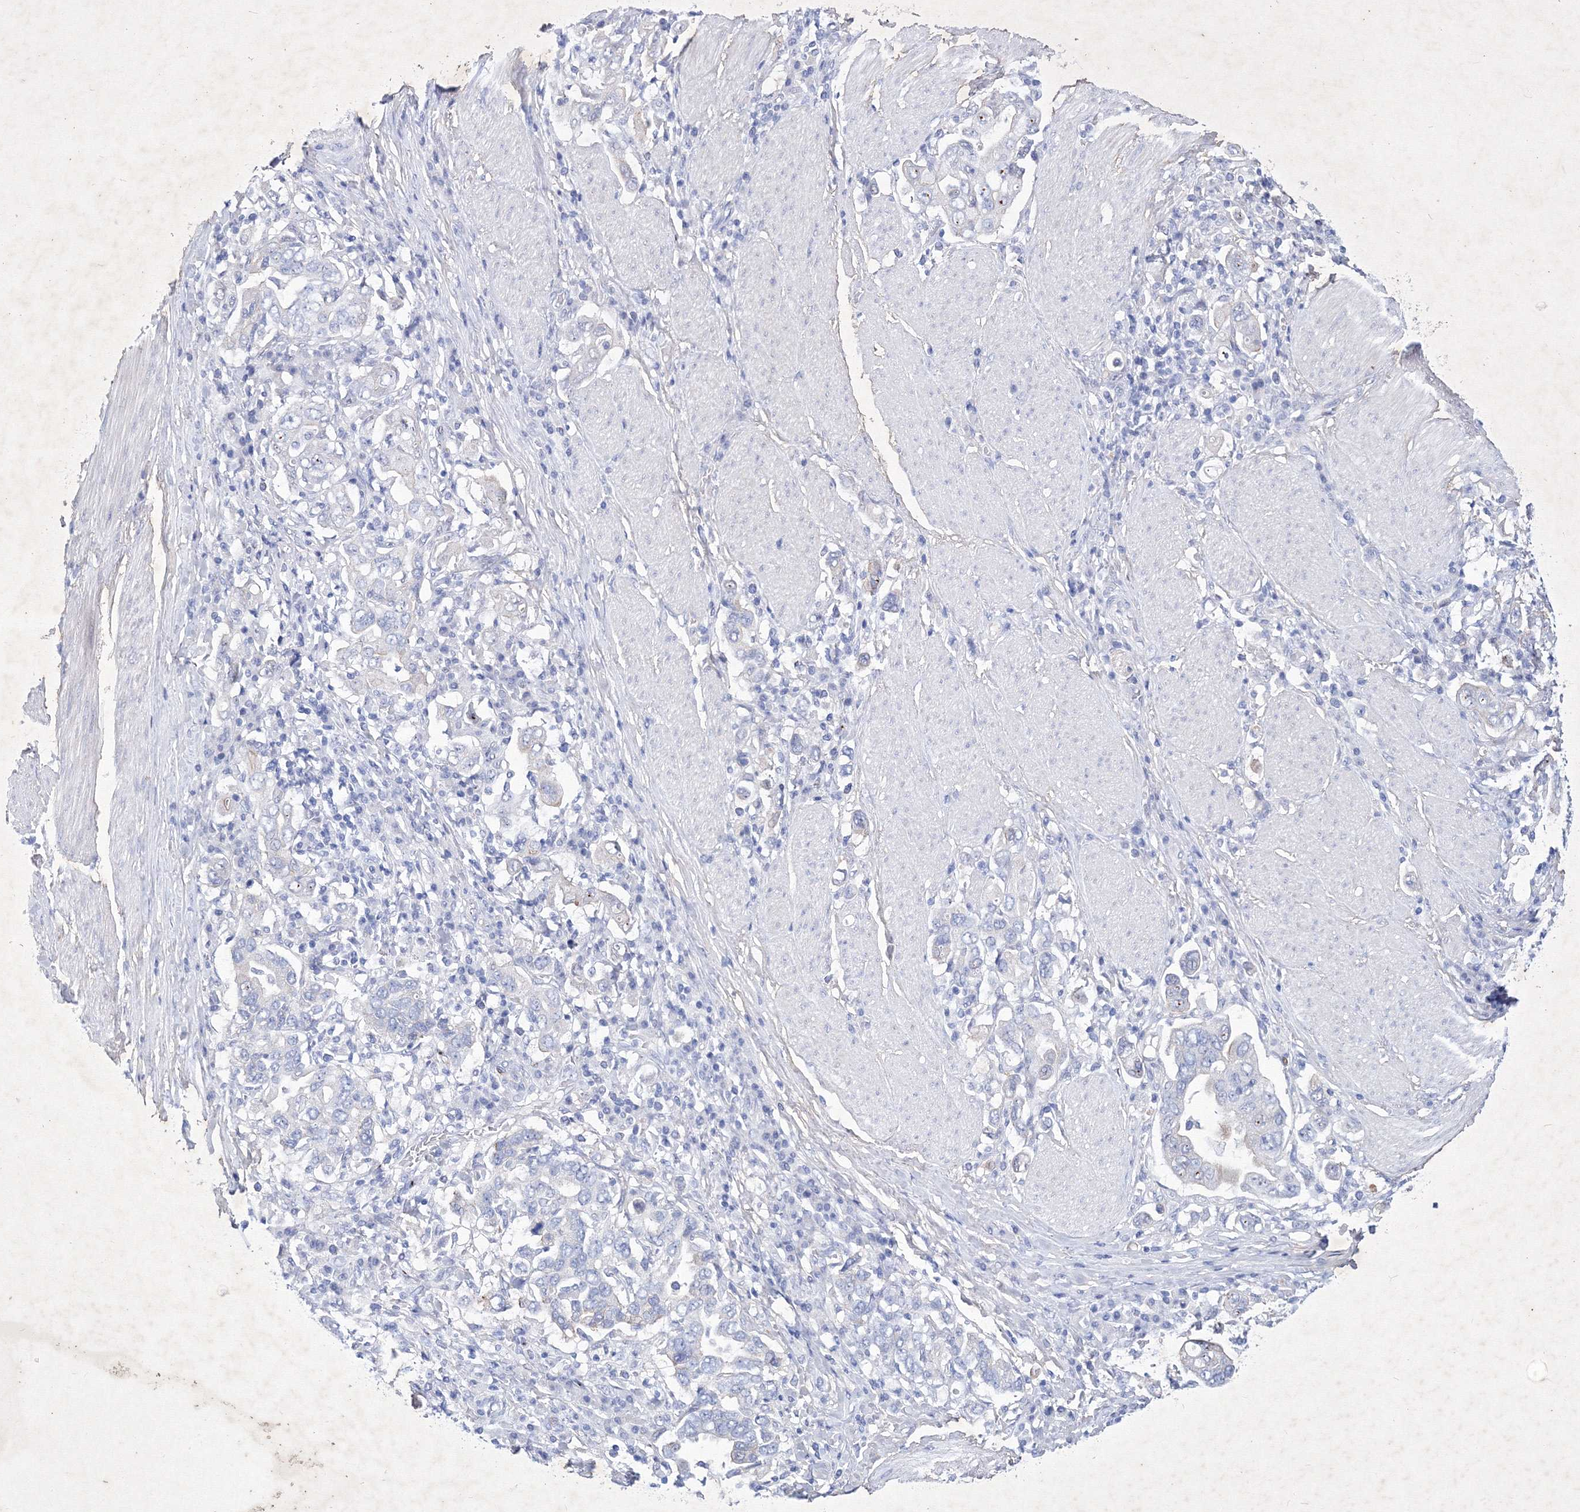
{"staining": {"intensity": "negative", "quantity": "none", "location": "none"}, "tissue": "stomach cancer", "cell_type": "Tumor cells", "image_type": "cancer", "snomed": [{"axis": "morphology", "description": "Adenocarcinoma, NOS"}, {"axis": "topography", "description": "Stomach, upper"}], "caption": "Tumor cells are negative for brown protein staining in adenocarcinoma (stomach). Brightfield microscopy of immunohistochemistry (IHC) stained with DAB (brown) and hematoxylin (blue), captured at high magnification.", "gene": "GPN1", "patient": {"sex": "male", "age": 62}}